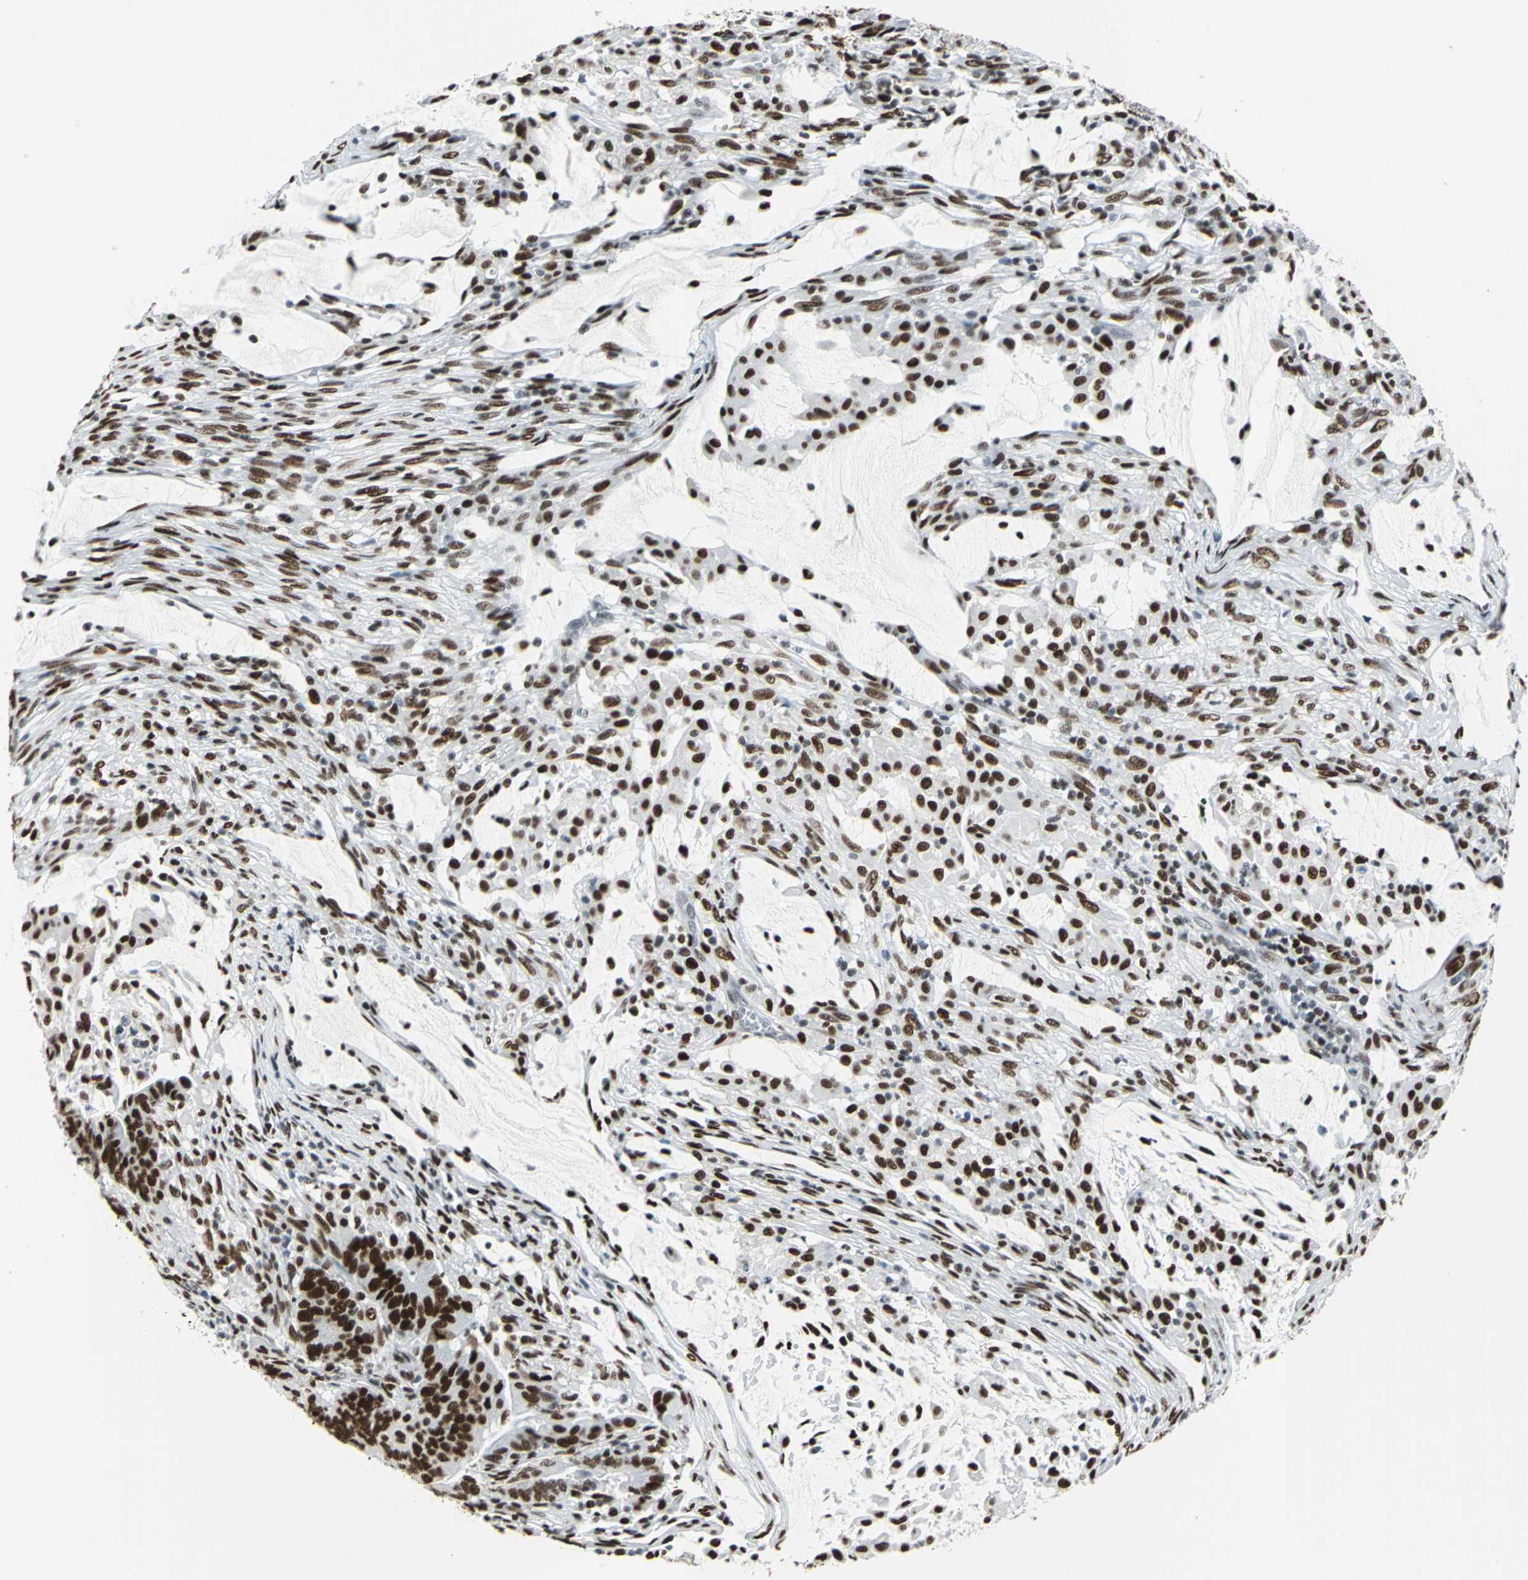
{"staining": {"intensity": "strong", "quantity": ">75%", "location": "nuclear"}, "tissue": "colorectal cancer", "cell_type": "Tumor cells", "image_type": "cancer", "snomed": [{"axis": "morphology", "description": "Adenocarcinoma, NOS"}, {"axis": "topography", "description": "Colon"}], "caption": "Colorectal cancer stained with a protein marker shows strong staining in tumor cells.", "gene": "HDAC2", "patient": {"sex": "male", "age": 45}}